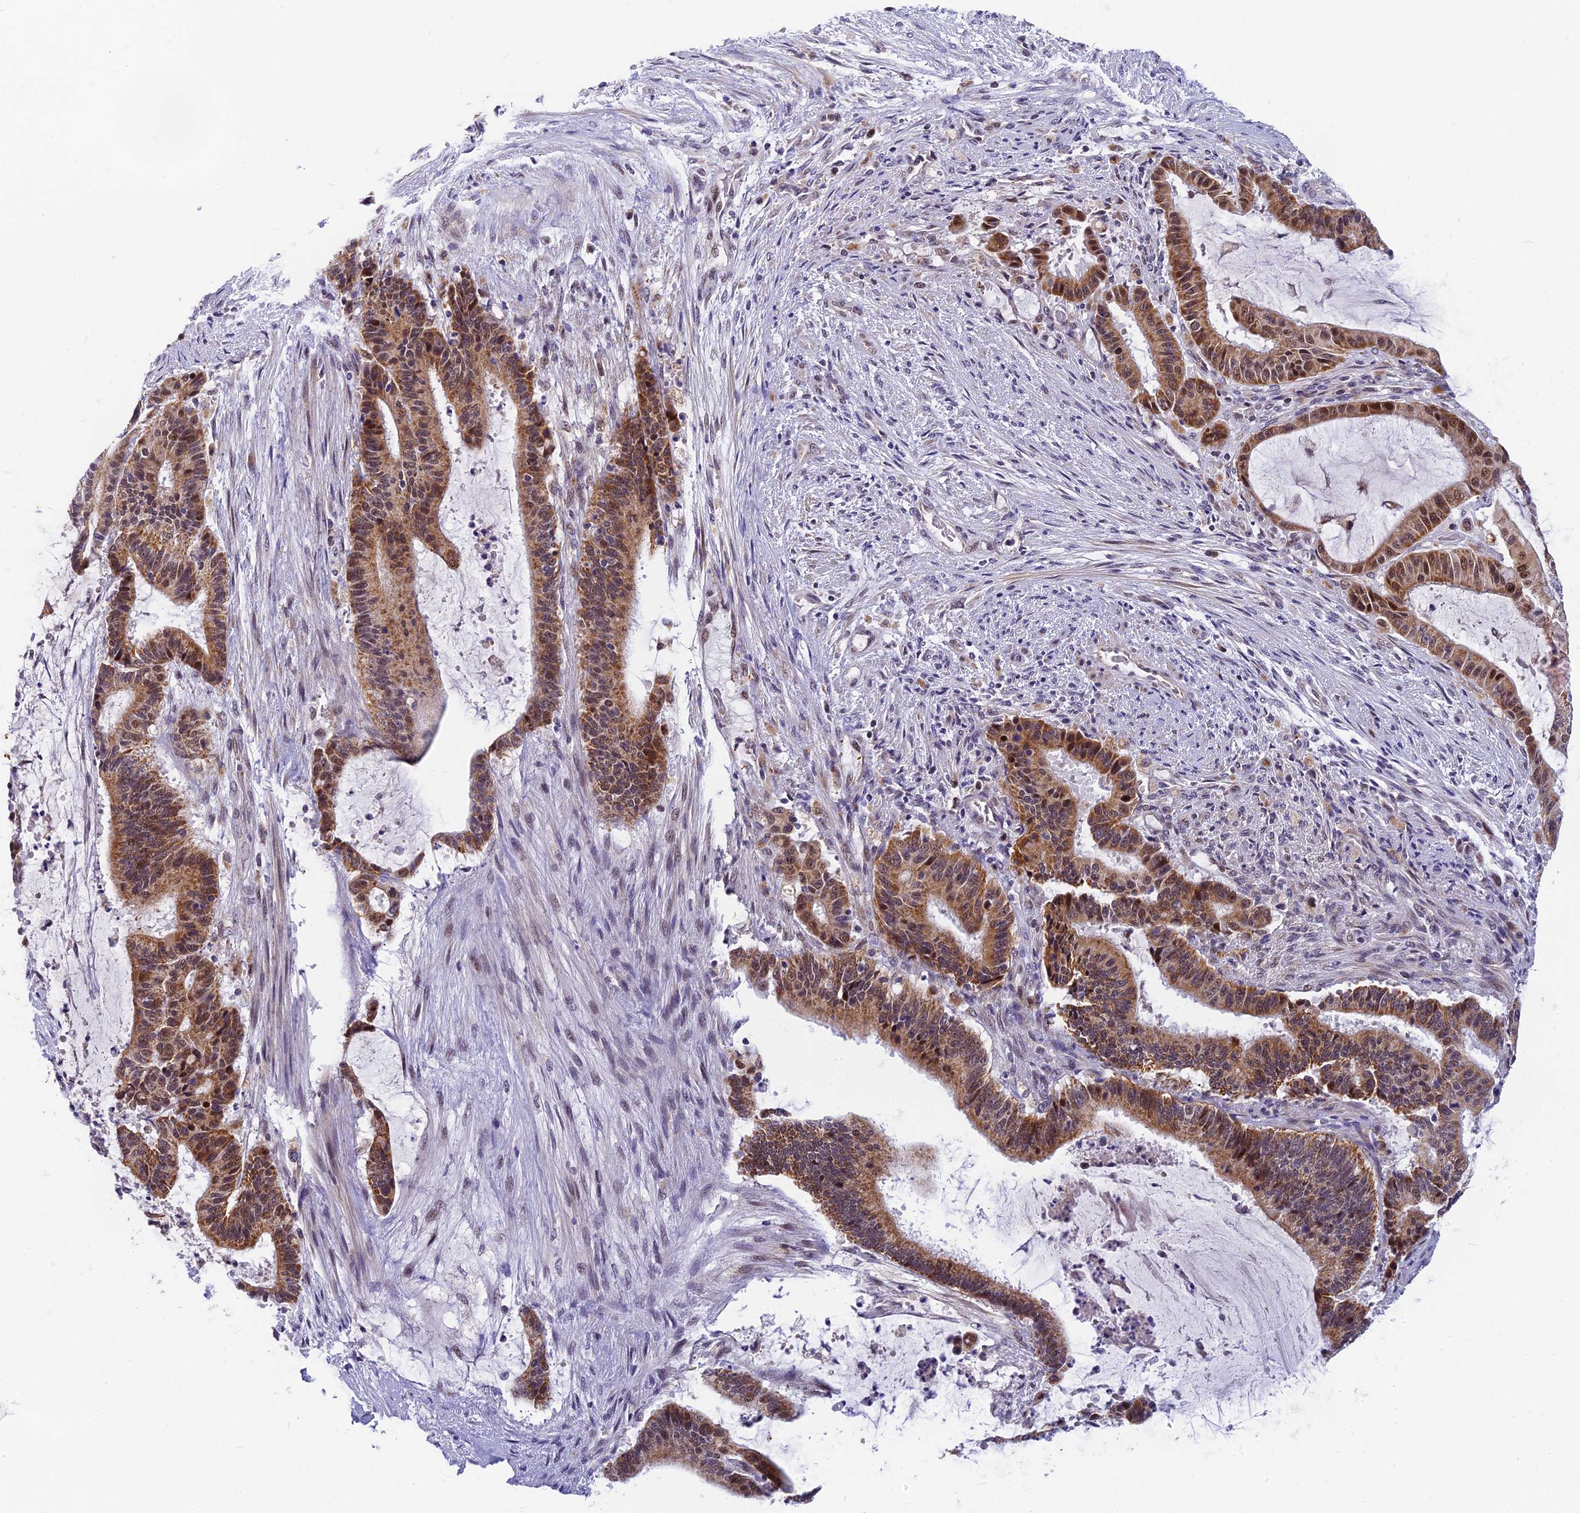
{"staining": {"intensity": "moderate", "quantity": ">75%", "location": "cytoplasmic/membranous"}, "tissue": "liver cancer", "cell_type": "Tumor cells", "image_type": "cancer", "snomed": [{"axis": "morphology", "description": "Normal tissue, NOS"}, {"axis": "morphology", "description": "Cholangiocarcinoma"}, {"axis": "topography", "description": "Liver"}, {"axis": "topography", "description": "Peripheral nerve tissue"}], "caption": "Protein expression analysis of liver cholangiocarcinoma exhibits moderate cytoplasmic/membranous positivity in approximately >75% of tumor cells.", "gene": "CMC1", "patient": {"sex": "female", "age": 73}}